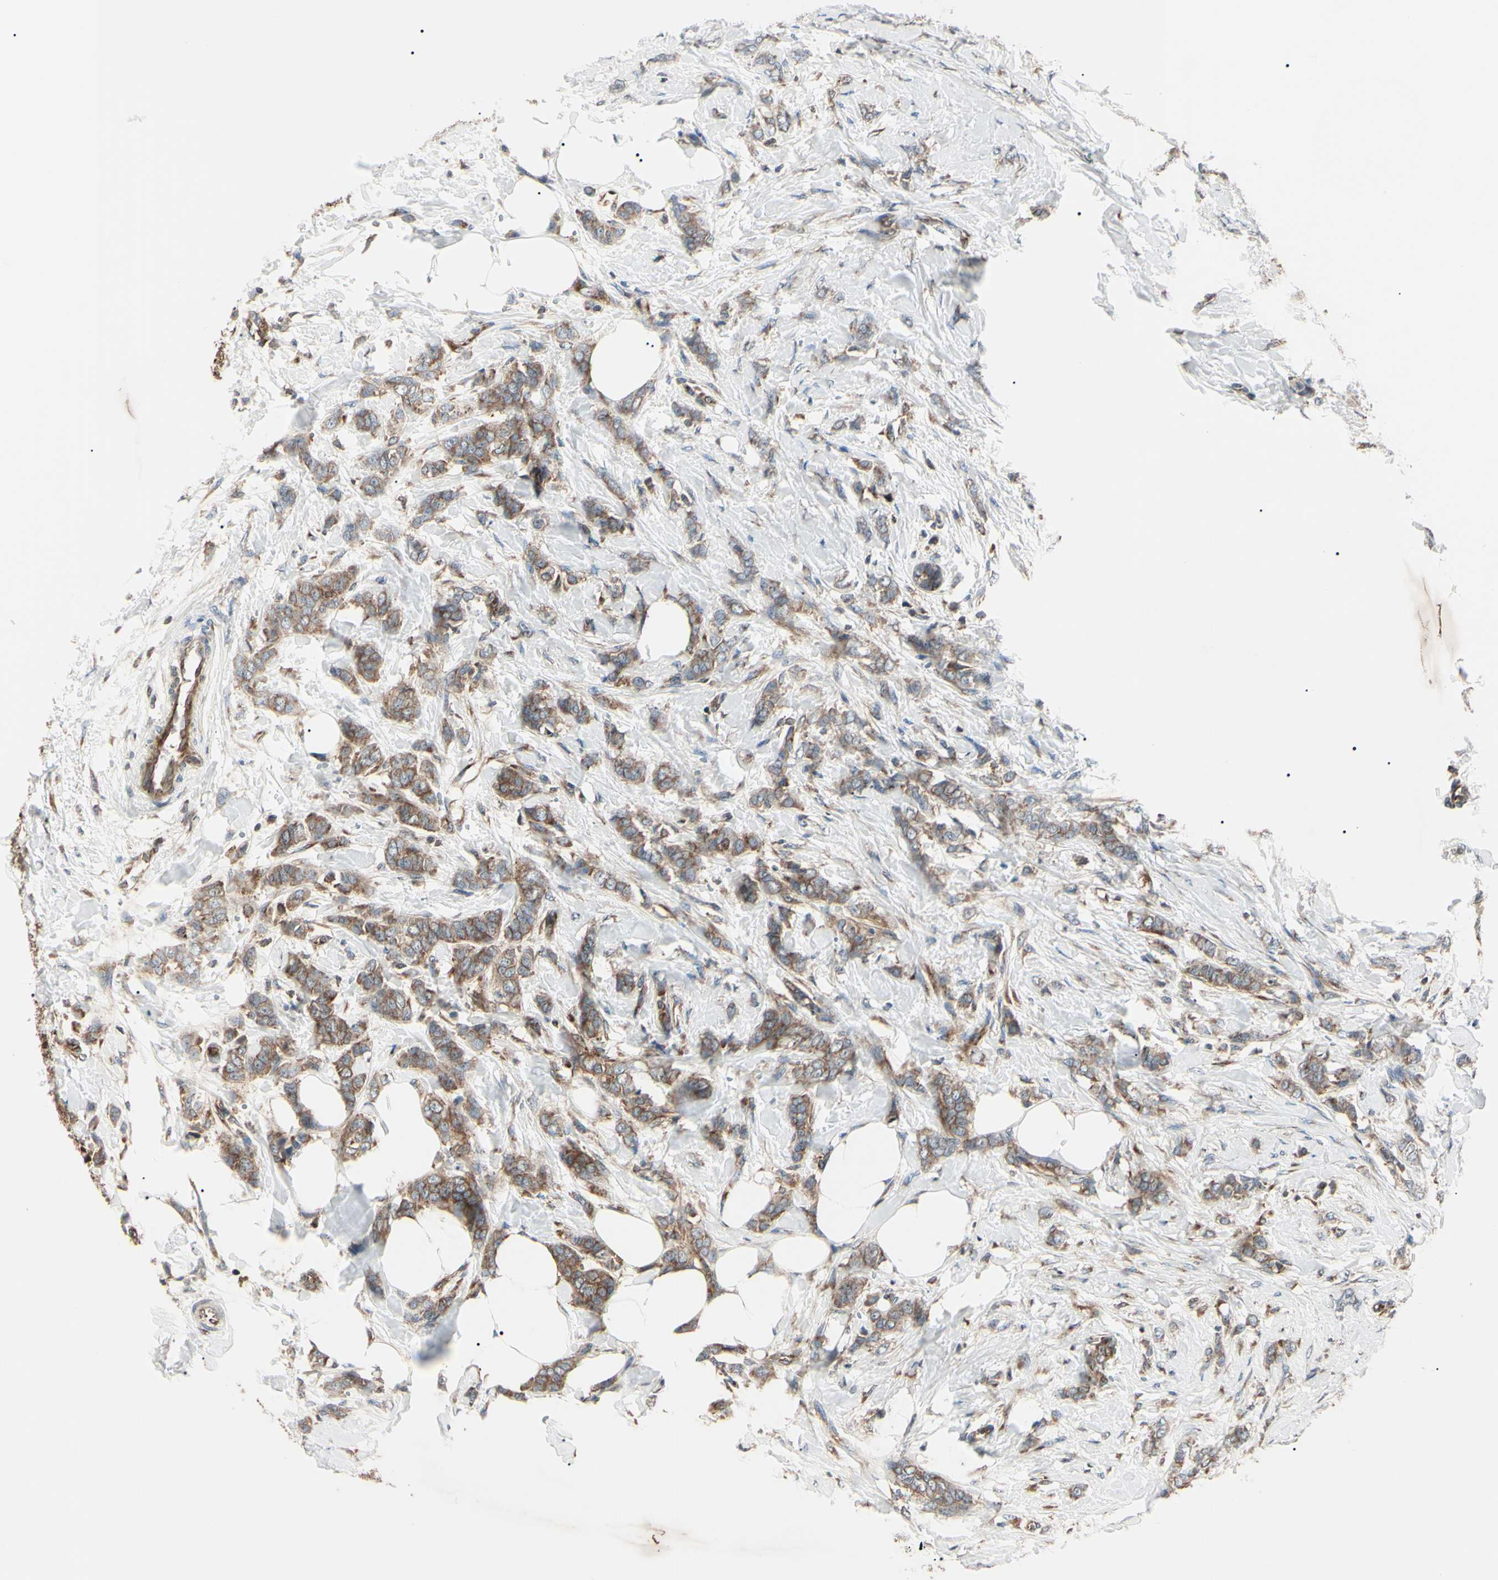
{"staining": {"intensity": "moderate", "quantity": ">75%", "location": "cytoplasmic/membranous"}, "tissue": "breast cancer", "cell_type": "Tumor cells", "image_type": "cancer", "snomed": [{"axis": "morphology", "description": "Lobular carcinoma, in situ"}, {"axis": "morphology", "description": "Lobular carcinoma"}, {"axis": "topography", "description": "Breast"}], "caption": "Immunohistochemical staining of human breast cancer demonstrates moderate cytoplasmic/membranous protein positivity in about >75% of tumor cells.", "gene": "MAPRE1", "patient": {"sex": "female", "age": 41}}